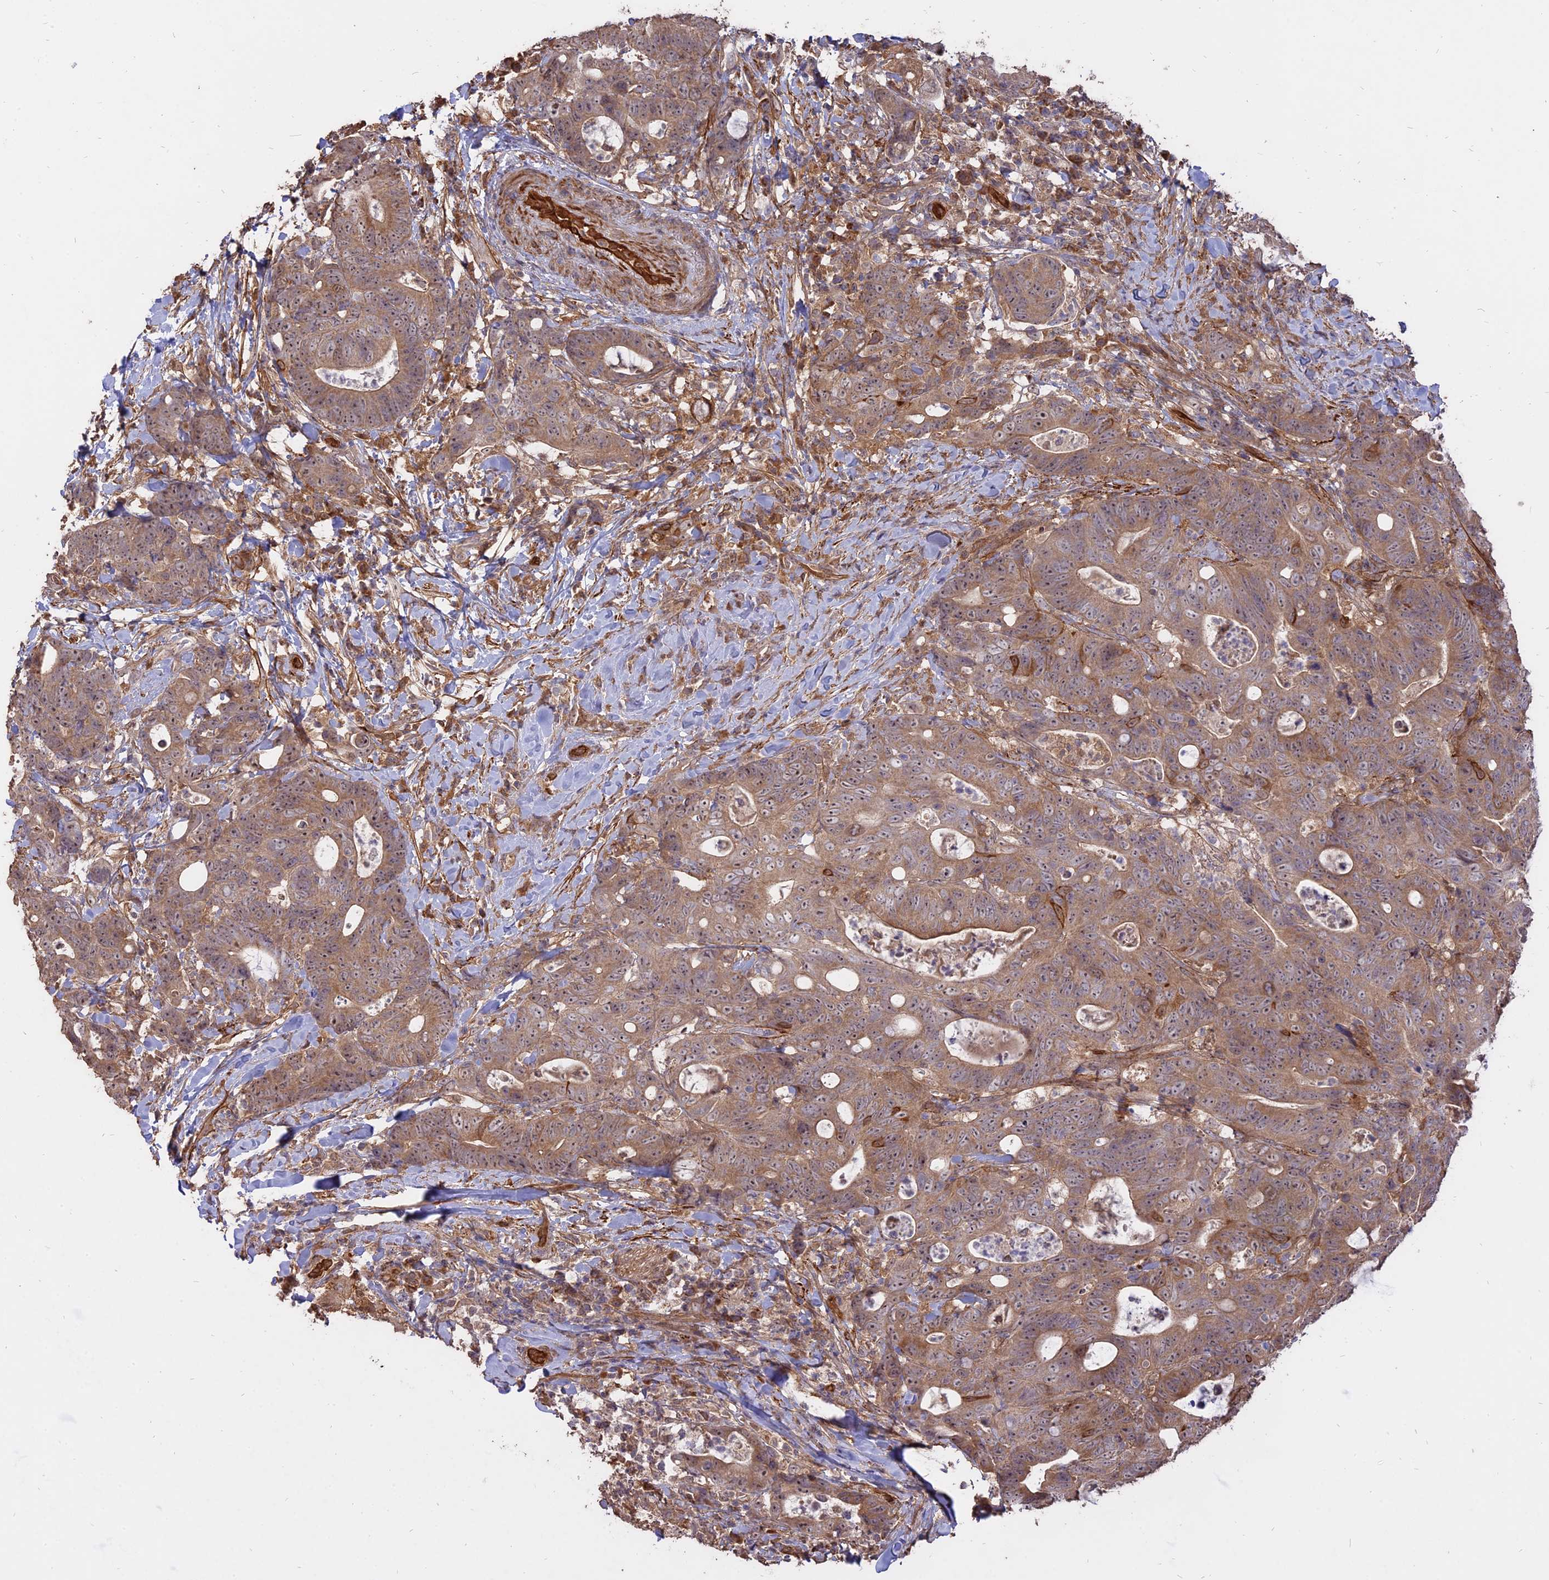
{"staining": {"intensity": "moderate", "quantity": "25%-75%", "location": "cytoplasmic/membranous"}, "tissue": "colorectal cancer", "cell_type": "Tumor cells", "image_type": "cancer", "snomed": [{"axis": "morphology", "description": "Adenocarcinoma, NOS"}, {"axis": "topography", "description": "Colon"}], "caption": "Brown immunohistochemical staining in adenocarcinoma (colorectal) reveals moderate cytoplasmic/membranous positivity in about 25%-75% of tumor cells.", "gene": "SAC3D1", "patient": {"sex": "female", "age": 82}}